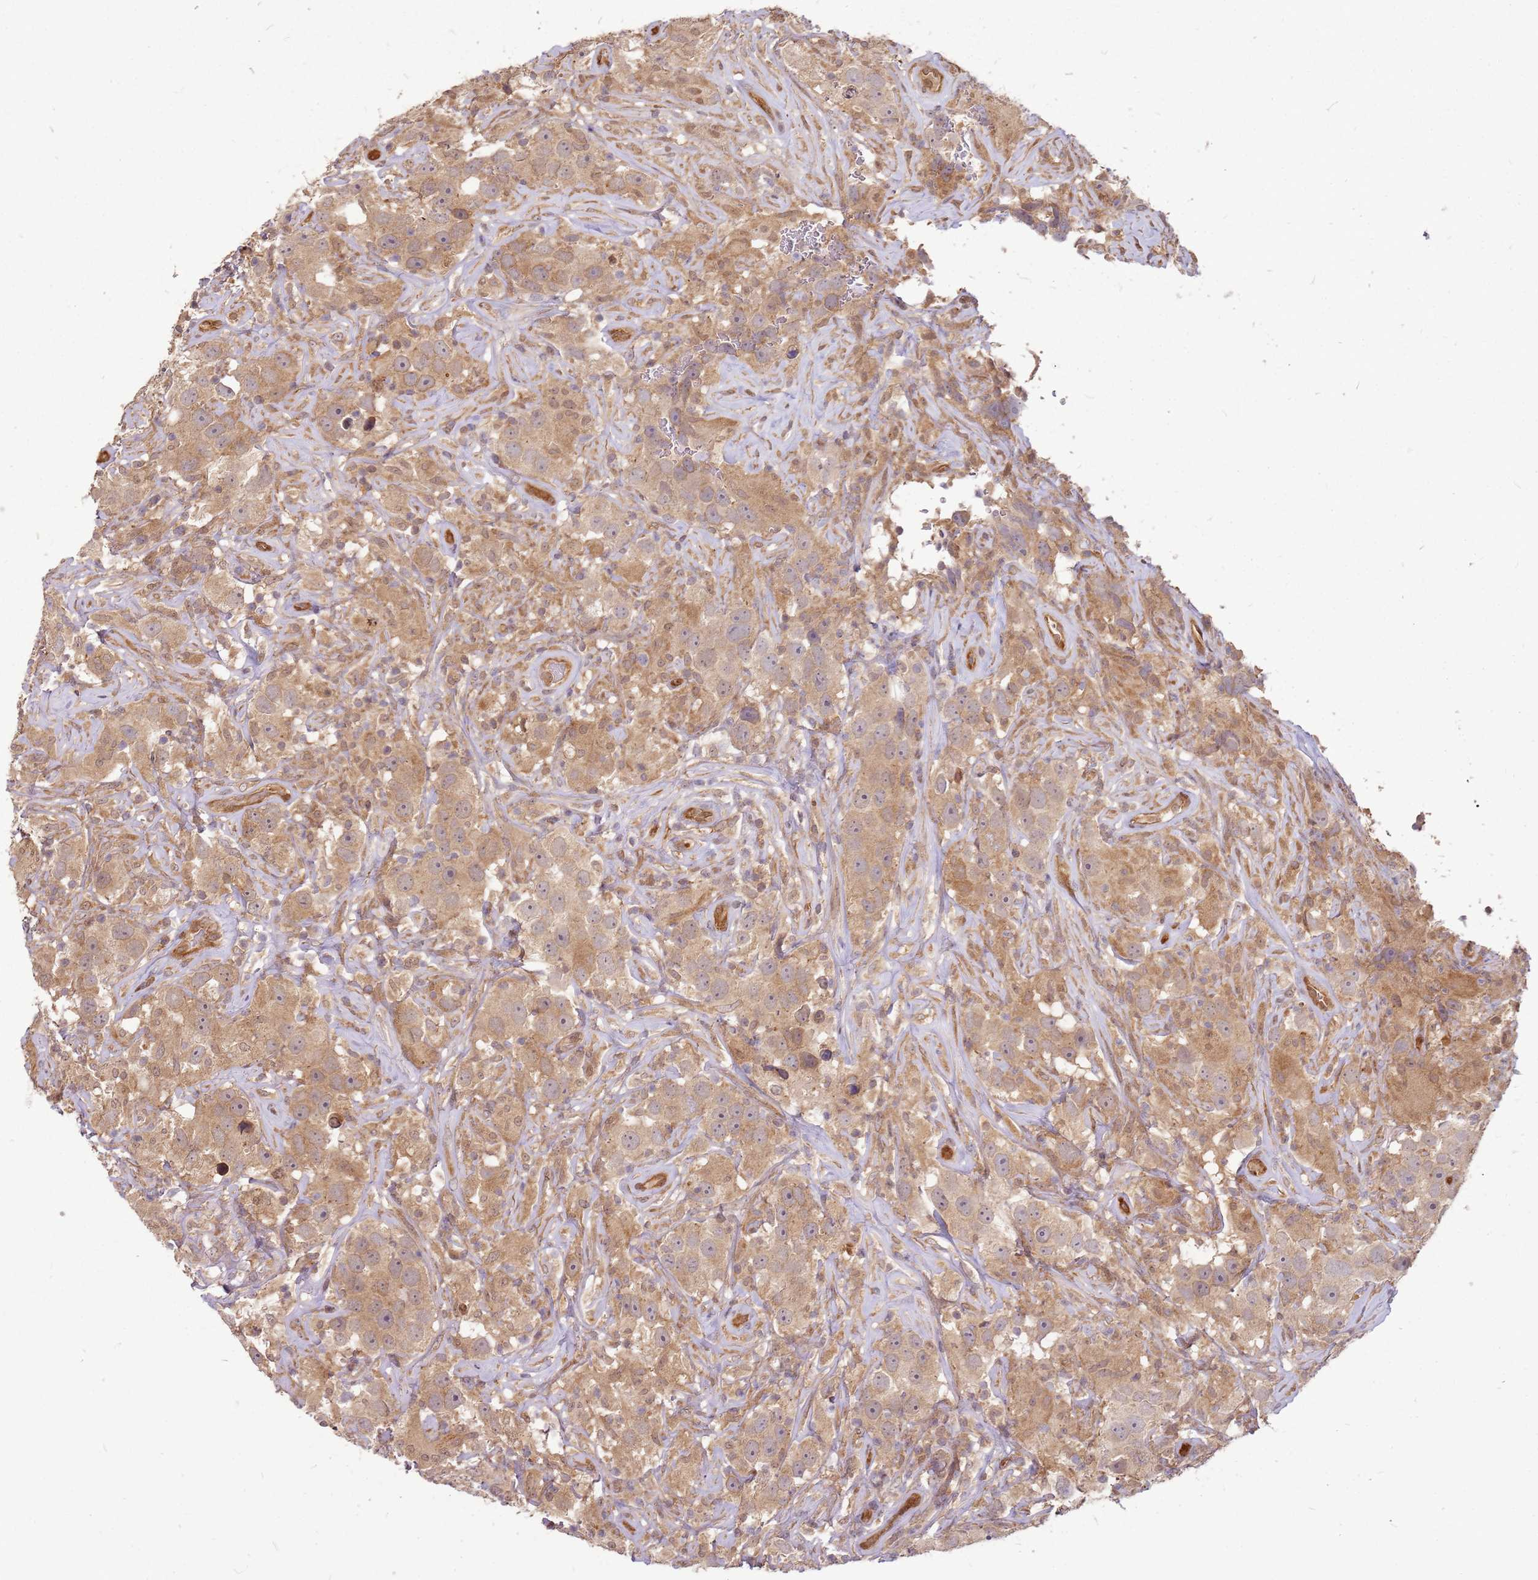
{"staining": {"intensity": "moderate", "quantity": ">75%", "location": "cytoplasmic/membranous"}, "tissue": "testis cancer", "cell_type": "Tumor cells", "image_type": "cancer", "snomed": [{"axis": "morphology", "description": "Seminoma, NOS"}, {"axis": "topography", "description": "Testis"}], "caption": "Protein staining exhibits moderate cytoplasmic/membranous positivity in approximately >75% of tumor cells in testis cancer (seminoma).", "gene": "NUDT14", "patient": {"sex": "male", "age": 49}}